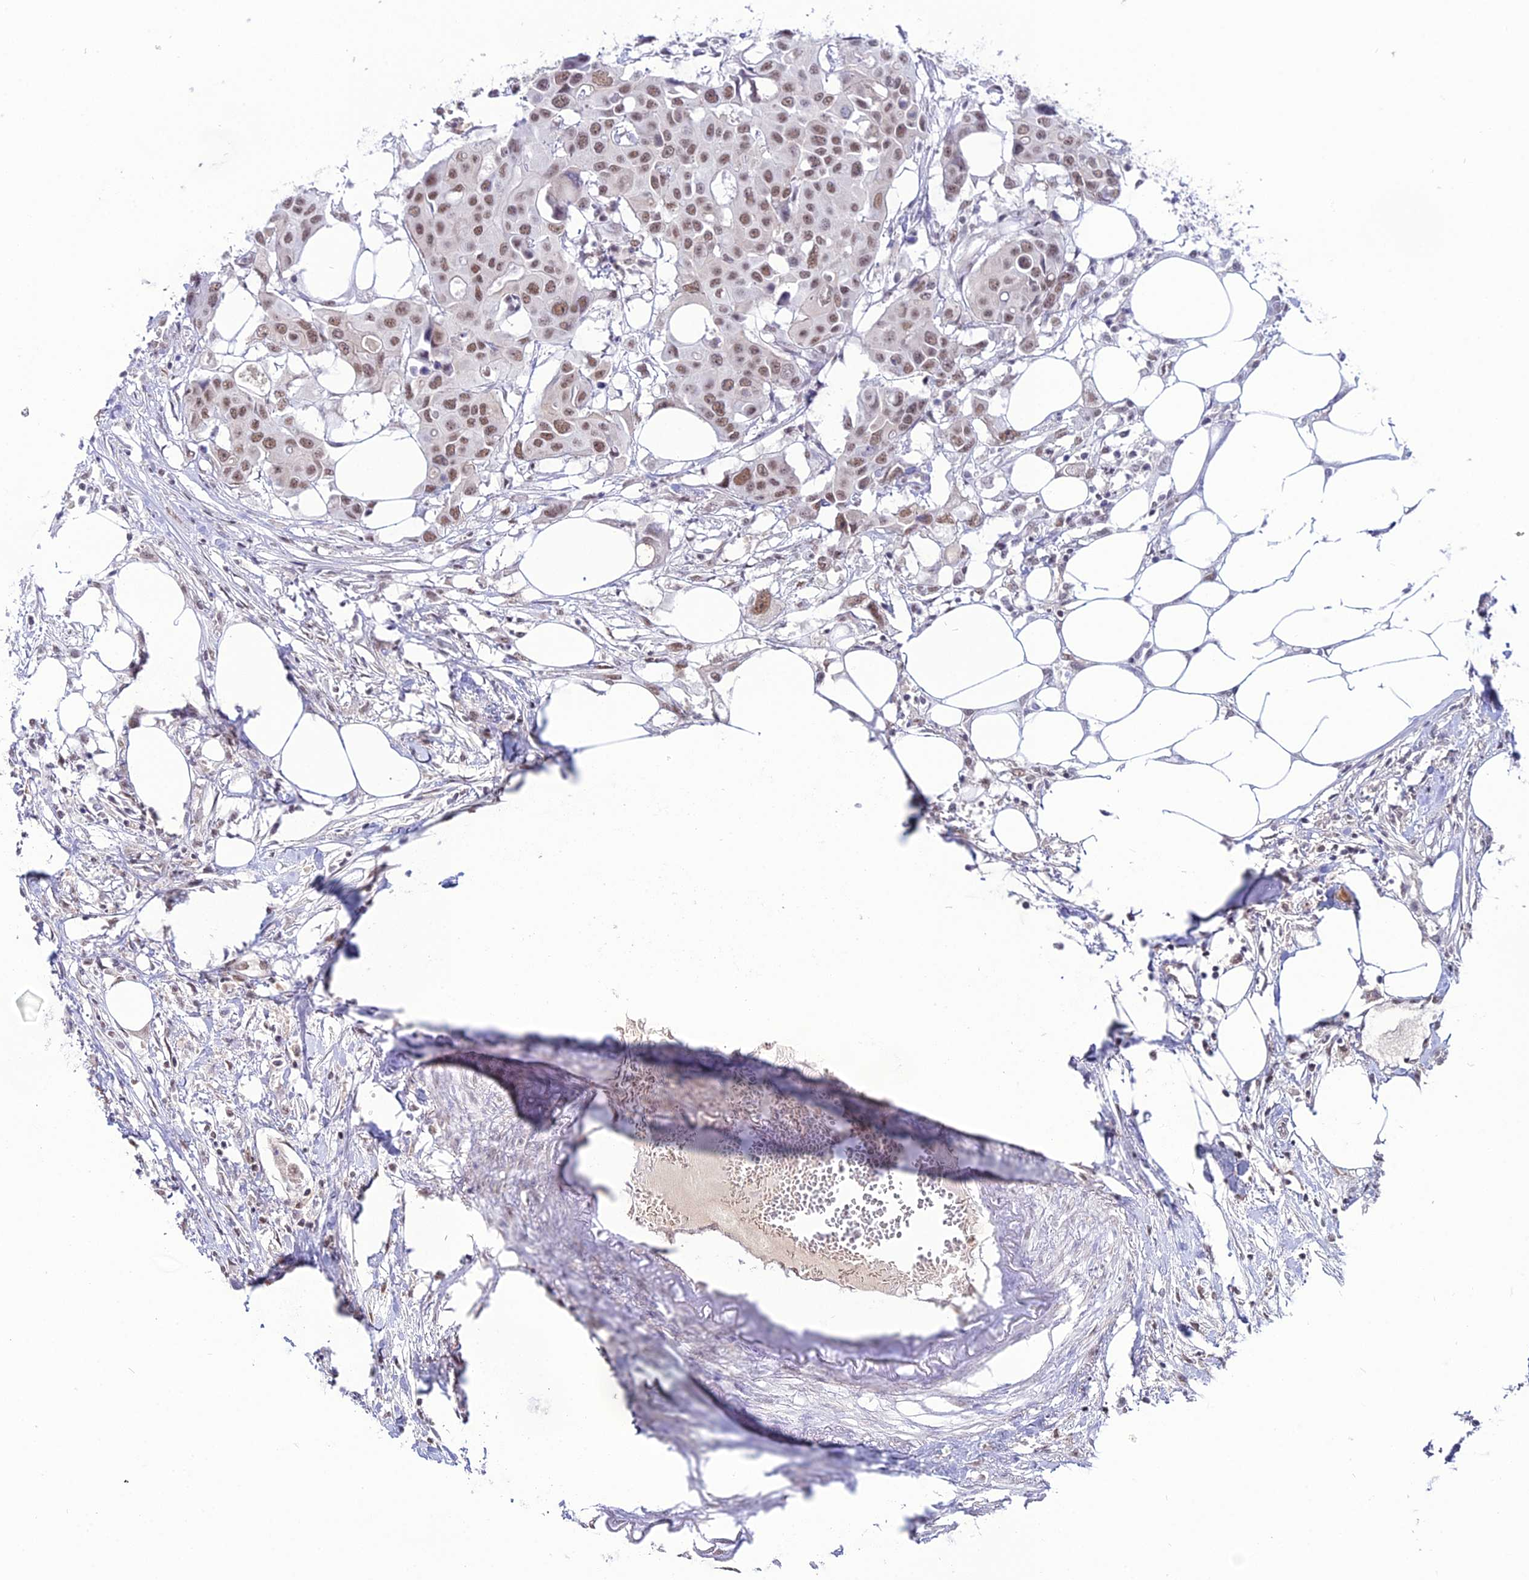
{"staining": {"intensity": "moderate", "quantity": ">75%", "location": "nuclear"}, "tissue": "colorectal cancer", "cell_type": "Tumor cells", "image_type": "cancer", "snomed": [{"axis": "morphology", "description": "Adenocarcinoma, NOS"}, {"axis": "topography", "description": "Colon"}], "caption": "There is medium levels of moderate nuclear expression in tumor cells of colorectal cancer, as demonstrated by immunohistochemical staining (brown color).", "gene": "RBM12", "patient": {"sex": "male", "age": 77}}